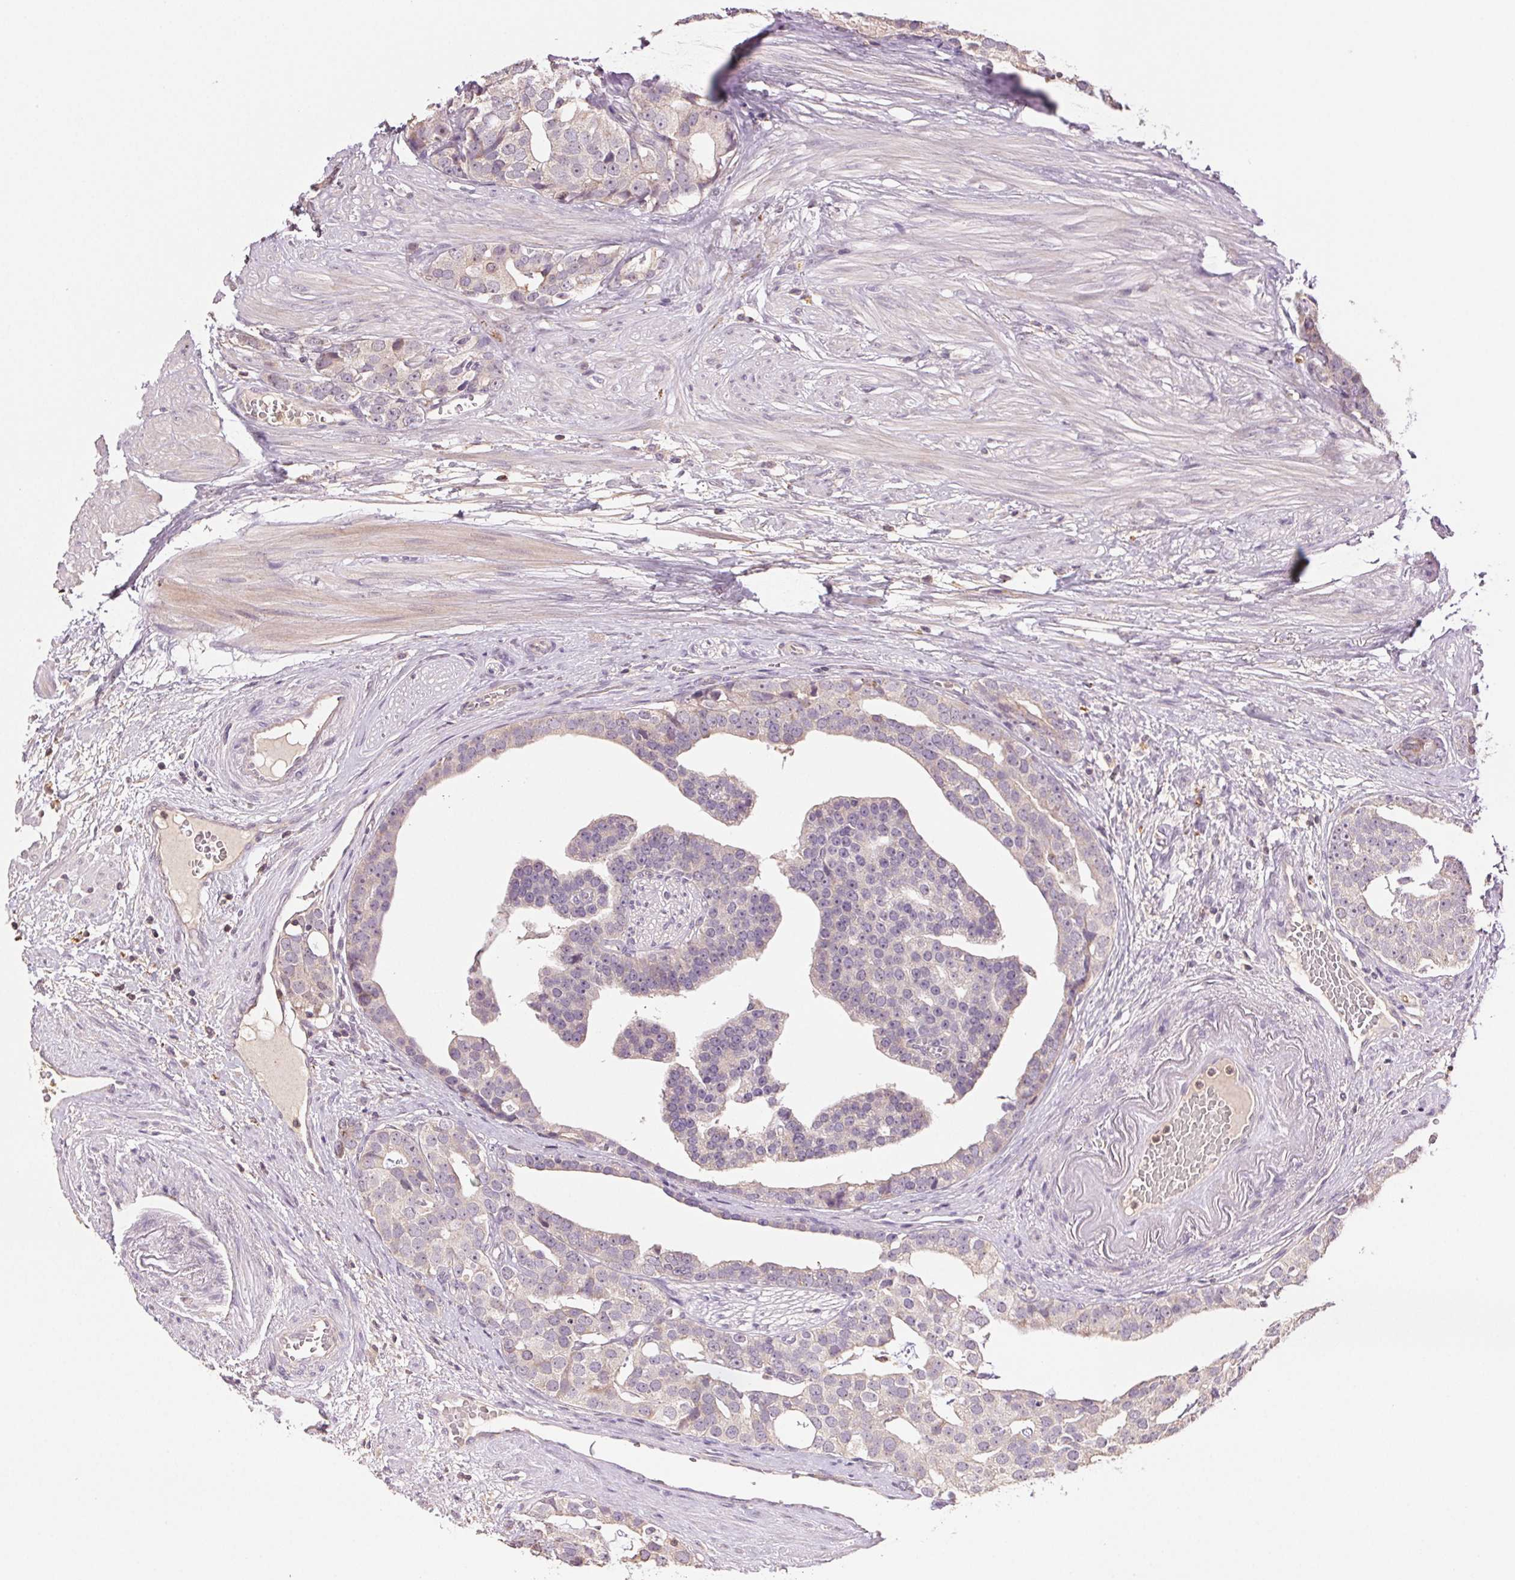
{"staining": {"intensity": "negative", "quantity": "none", "location": "none"}, "tissue": "prostate cancer", "cell_type": "Tumor cells", "image_type": "cancer", "snomed": [{"axis": "morphology", "description": "Adenocarcinoma, High grade"}, {"axis": "topography", "description": "Prostate"}], "caption": "Micrograph shows no protein positivity in tumor cells of prostate cancer tissue.", "gene": "TMEM253", "patient": {"sex": "male", "age": 71}}